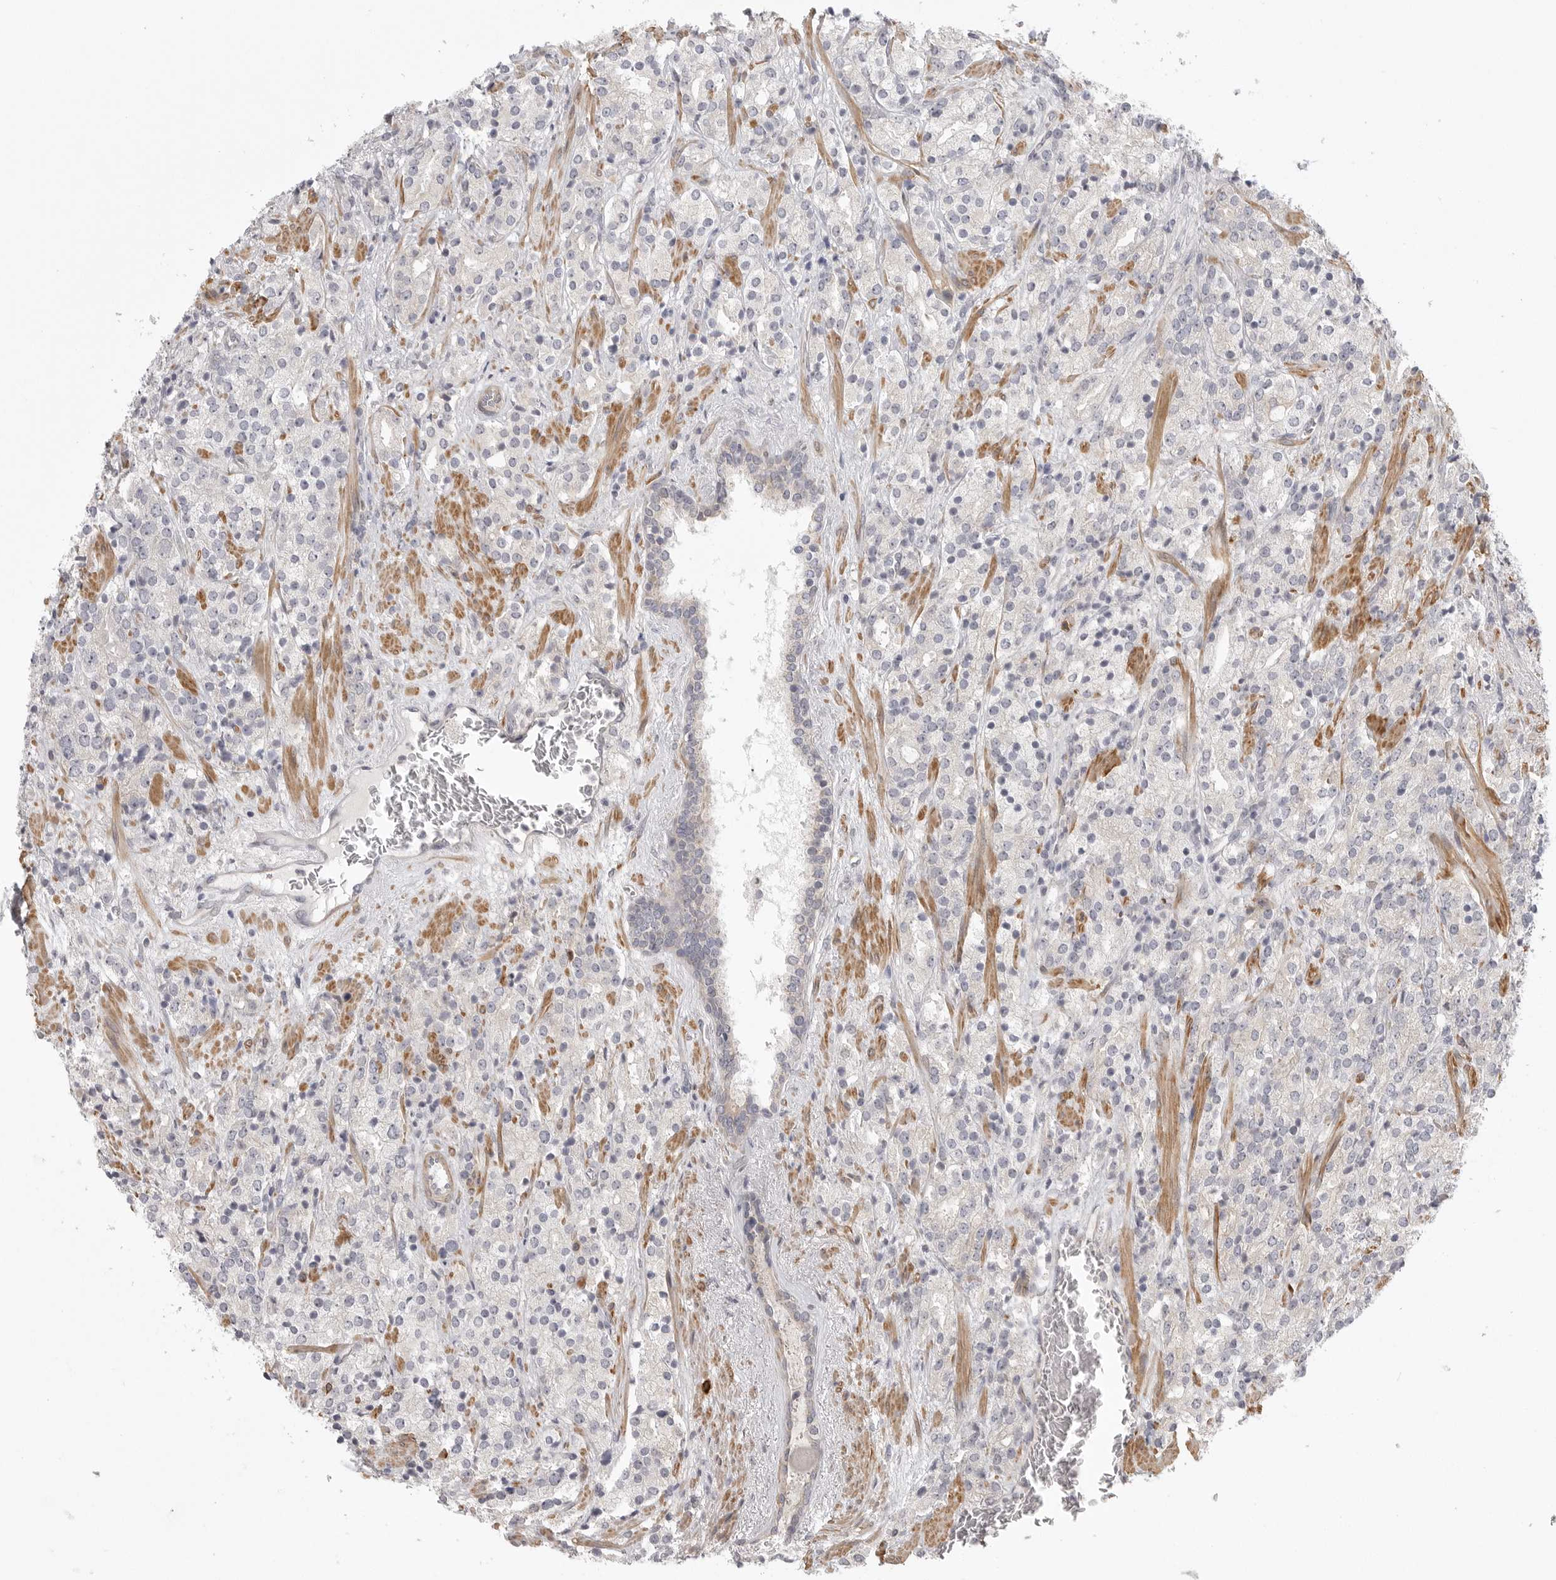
{"staining": {"intensity": "negative", "quantity": "none", "location": "none"}, "tissue": "prostate cancer", "cell_type": "Tumor cells", "image_type": "cancer", "snomed": [{"axis": "morphology", "description": "Adenocarcinoma, High grade"}, {"axis": "topography", "description": "Prostate"}], "caption": "Immunohistochemical staining of human adenocarcinoma (high-grade) (prostate) reveals no significant staining in tumor cells.", "gene": "CCPG1", "patient": {"sex": "male", "age": 71}}